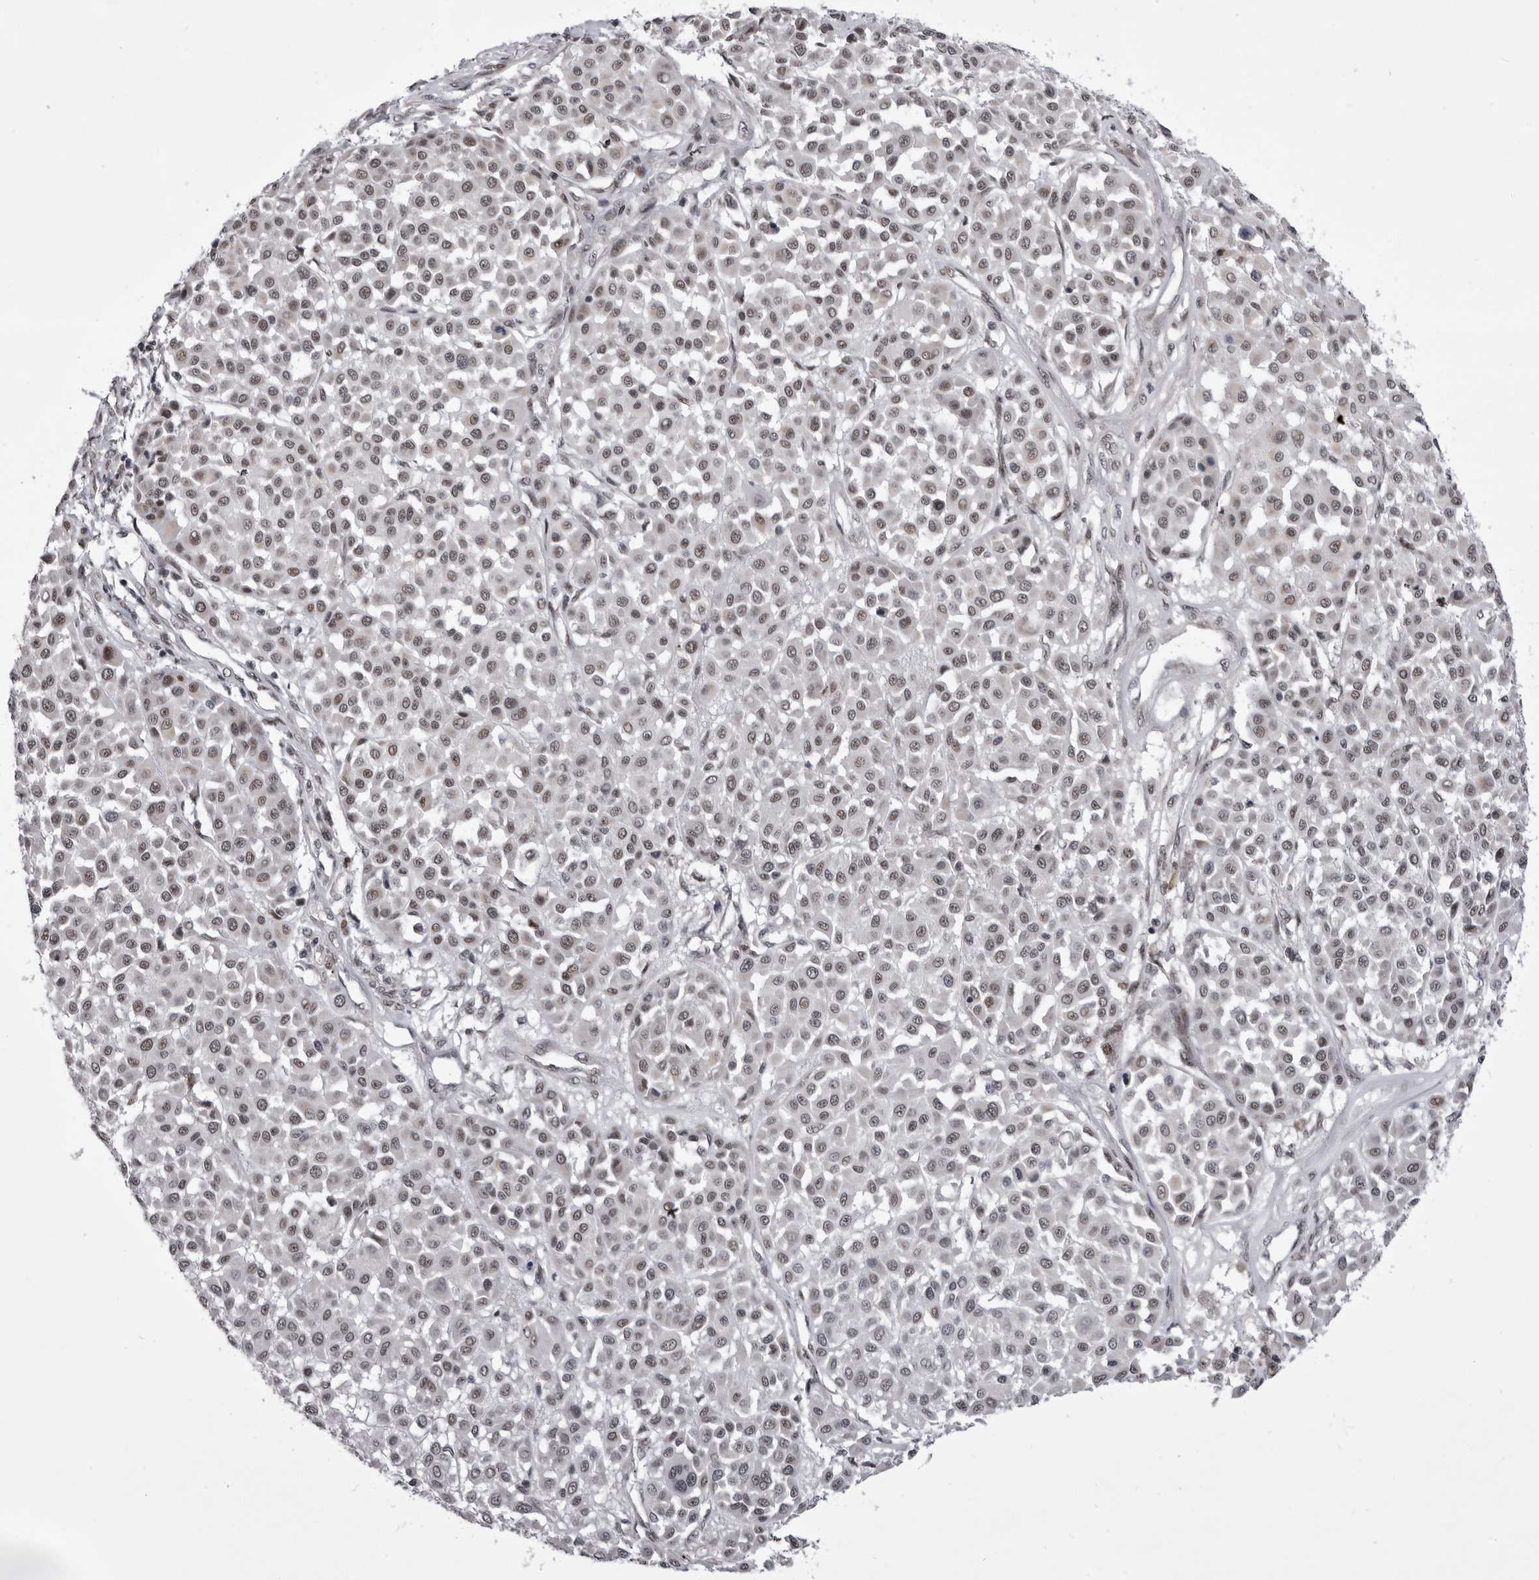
{"staining": {"intensity": "negative", "quantity": "none", "location": "none"}, "tissue": "melanoma", "cell_type": "Tumor cells", "image_type": "cancer", "snomed": [{"axis": "morphology", "description": "Malignant melanoma, Metastatic site"}, {"axis": "topography", "description": "Soft tissue"}], "caption": "DAB (3,3'-diaminobenzidine) immunohistochemical staining of human melanoma shows no significant expression in tumor cells.", "gene": "PRPF3", "patient": {"sex": "male", "age": 41}}